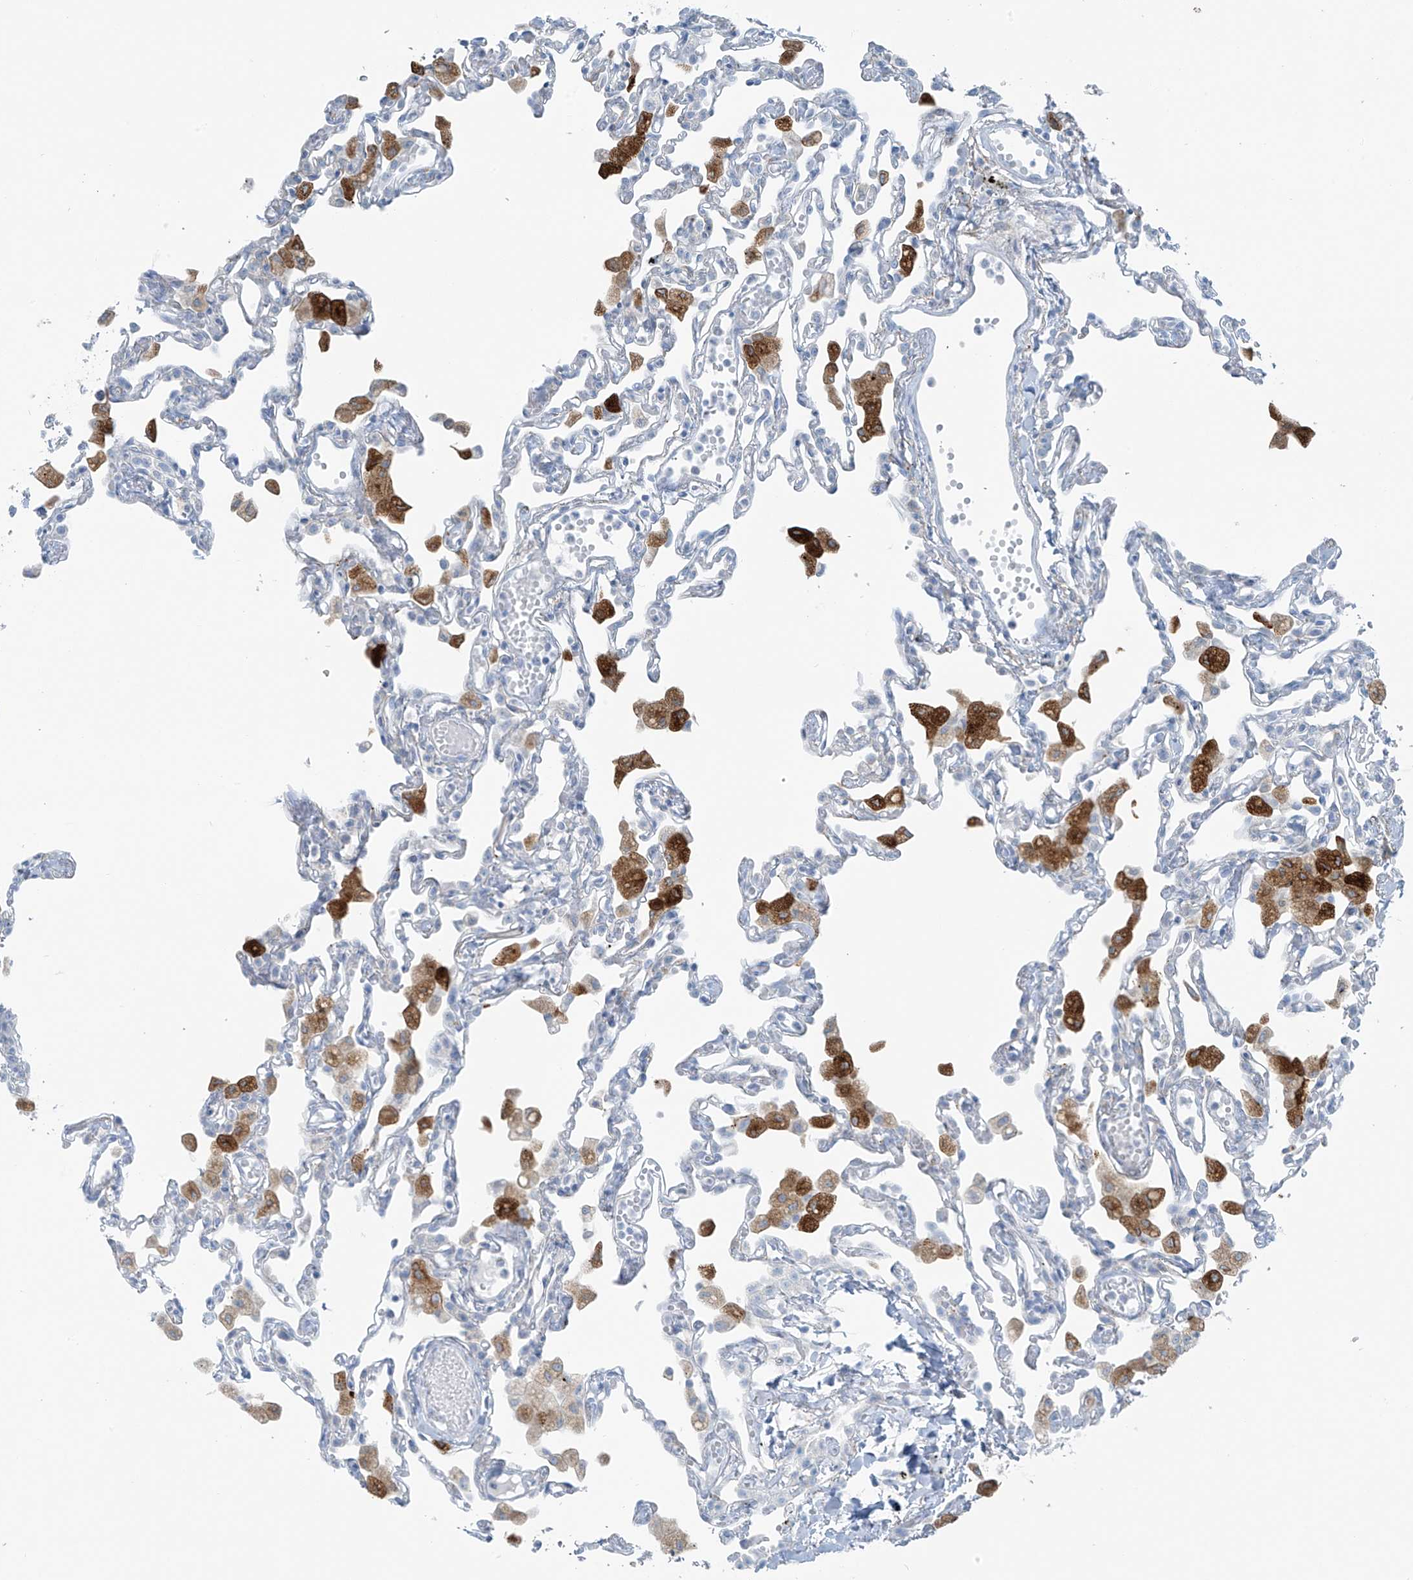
{"staining": {"intensity": "negative", "quantity": "none", "location": "none"}, "tissue": "lung", "cell_type": "Alveolar cells", "image_type": "normal", "snomed": [{"axis": "morphology", "description": "Normal tissue, NOS"}, {"axis": "topography", "description": "Bronchus"}, {"axis": "topography", "description": "Lung"}], "caption": "DAB immunohistochemical staining of benign human lung demonstrates no significant positivity in alveolar cells. (Stains: DAB (3,3'-diaminobenzidine) immunohistochemistry with hematoxylin counter stain, Microscopy: brightfield microscopy at high magnification).", "gene": "SLC25A43", "patient": {"sex": "female", "age": 49}}